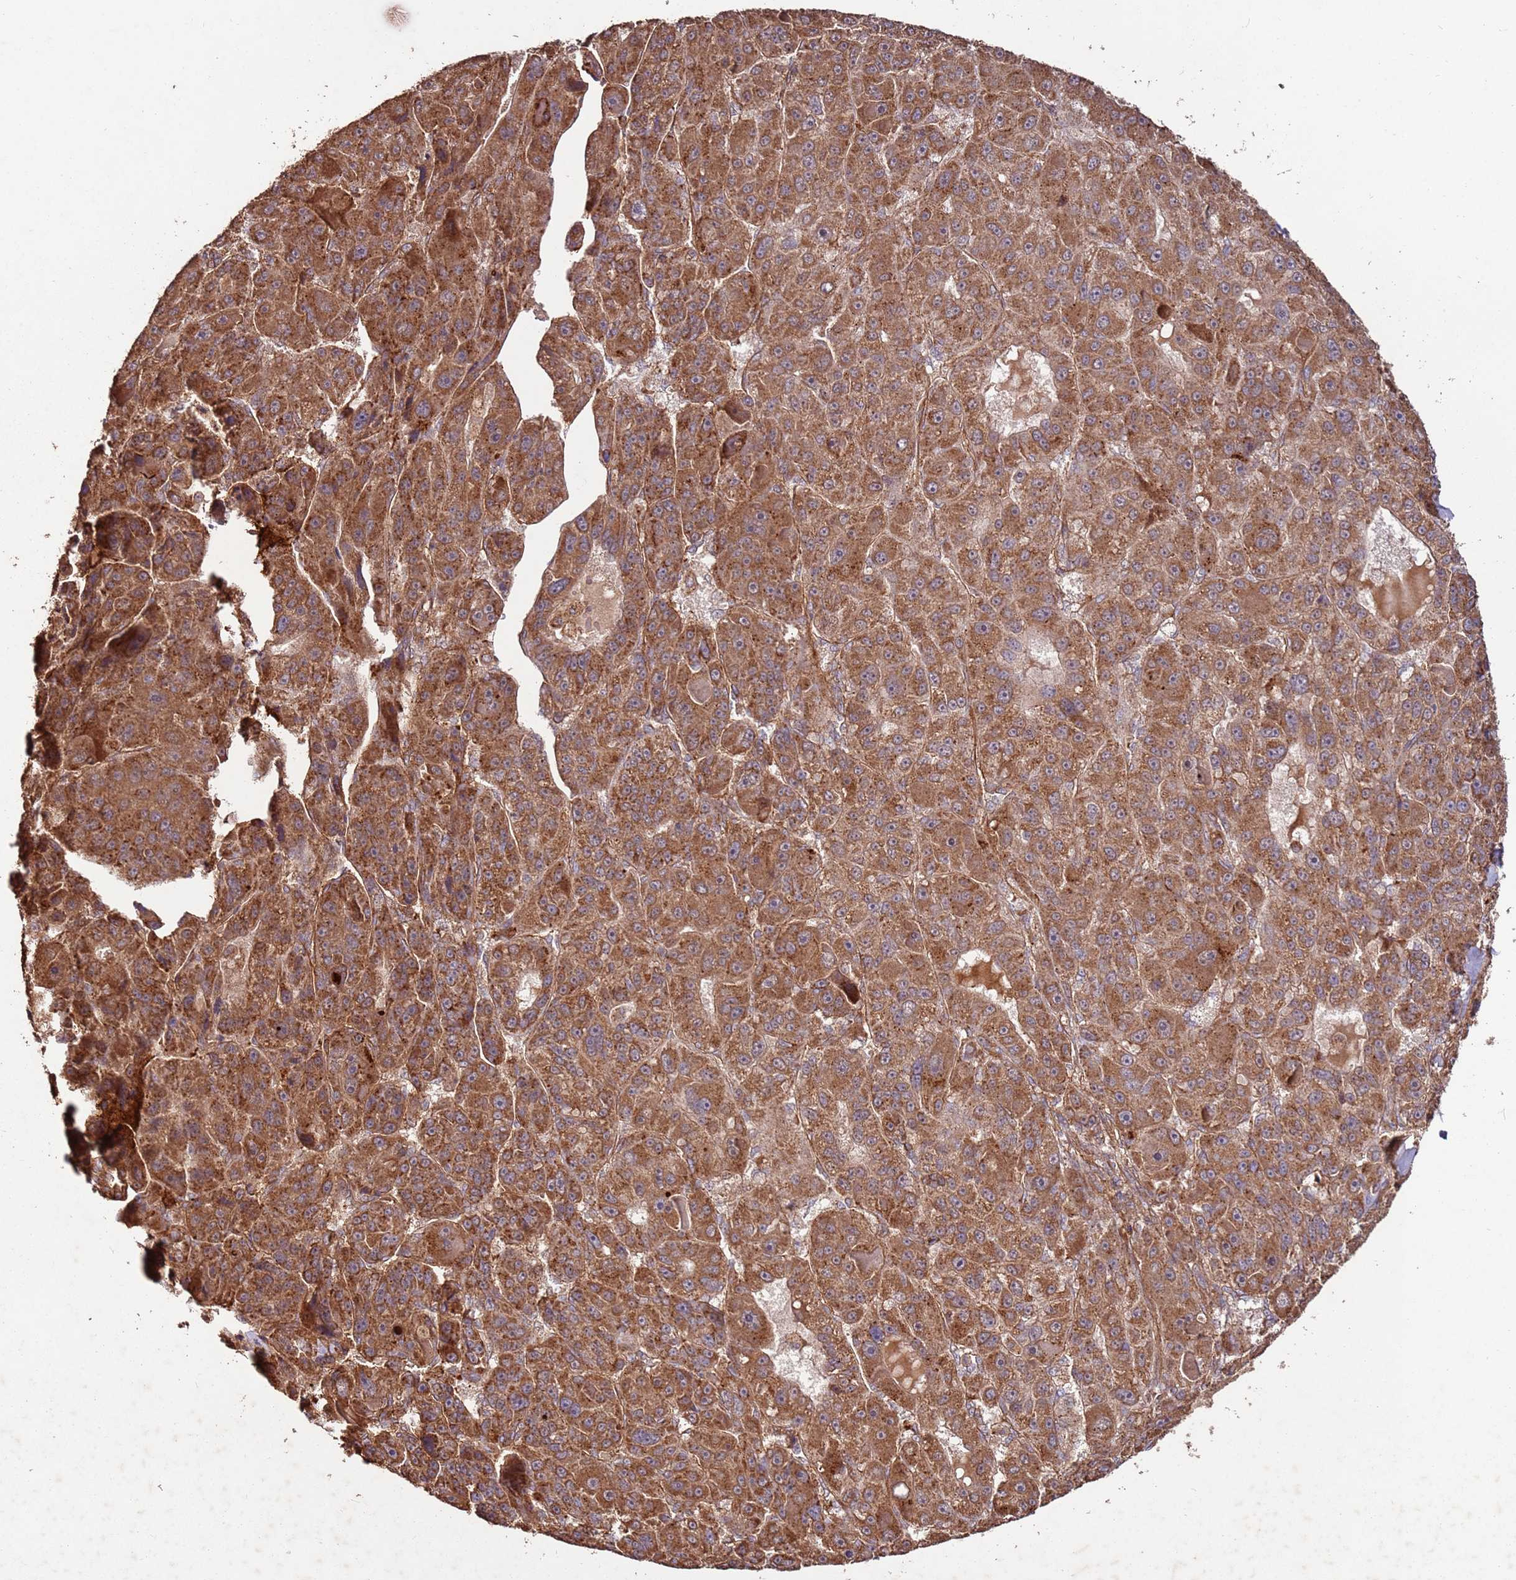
{"staining": {"intensity": "strong", "quantity": ">75%", "location": "cytoplasmic/membranous"}, "tissue": "liver cancer", "cell_type": "Tumor cells", "image_type": "cancer", "snomed": [{"axis": "morphology", "description": "Carcinoma, Hepatocellular, NOS"}, {"axis": "topography", "description": "Liver"}], "caption": "A high amount of strong cytoplasmic/membranous positivity is identified in approximately >75% of tumor cells in liver cancer (hepatocellular carcinoma) tissue. The staining was performed using DAB (3,3'-diaminobenzidine), with brown indicating positive protein expression. Nuclei are stained blue with hematoxylin.", "gene": "FAM186A", "patient": {"sex": "male", "age": 76}}